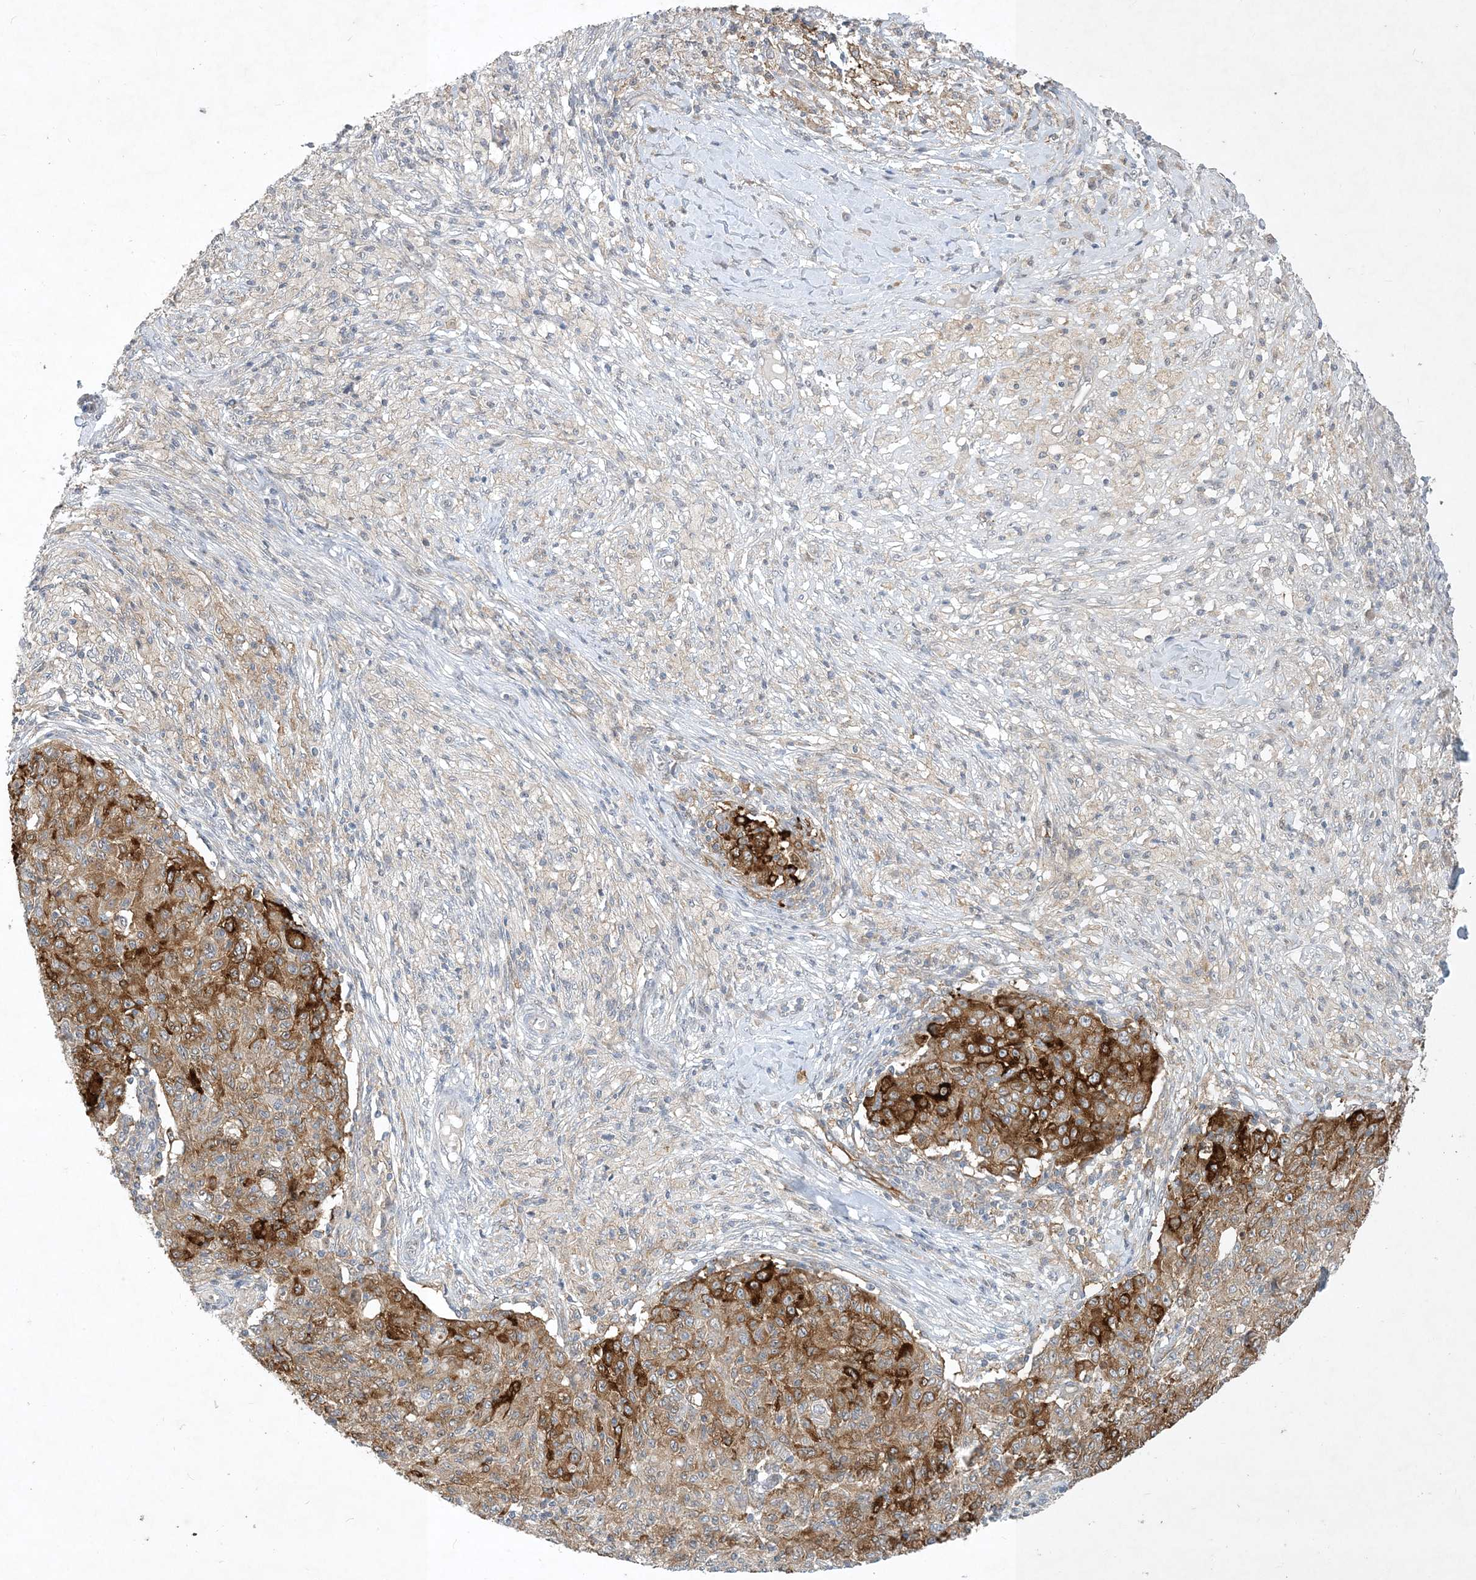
{"staining": {"intensity": "strong", "quantity": "25%-75%", "location": "cytoplasmic/membranous"}, "tissue": "ovarian cancer", "cell_type": "Tumor cells", "image_type": "cancer", "snomed": [{"axis": "morphology", "description": "Carcinoma, endometroid"}, {"axis": "topography", "description": "Ovary"}], "caption": "Protein expression analysis of ovarian endometroid carcinoma exhibits strong cytoplasmic/membranous staining in about 25%-75% of tumor cells. (brown staining indicates protein expression, while blue staining denotes nuclei).", "gene": "CDS1", "patient": {"sex": "female", "age": 42}}